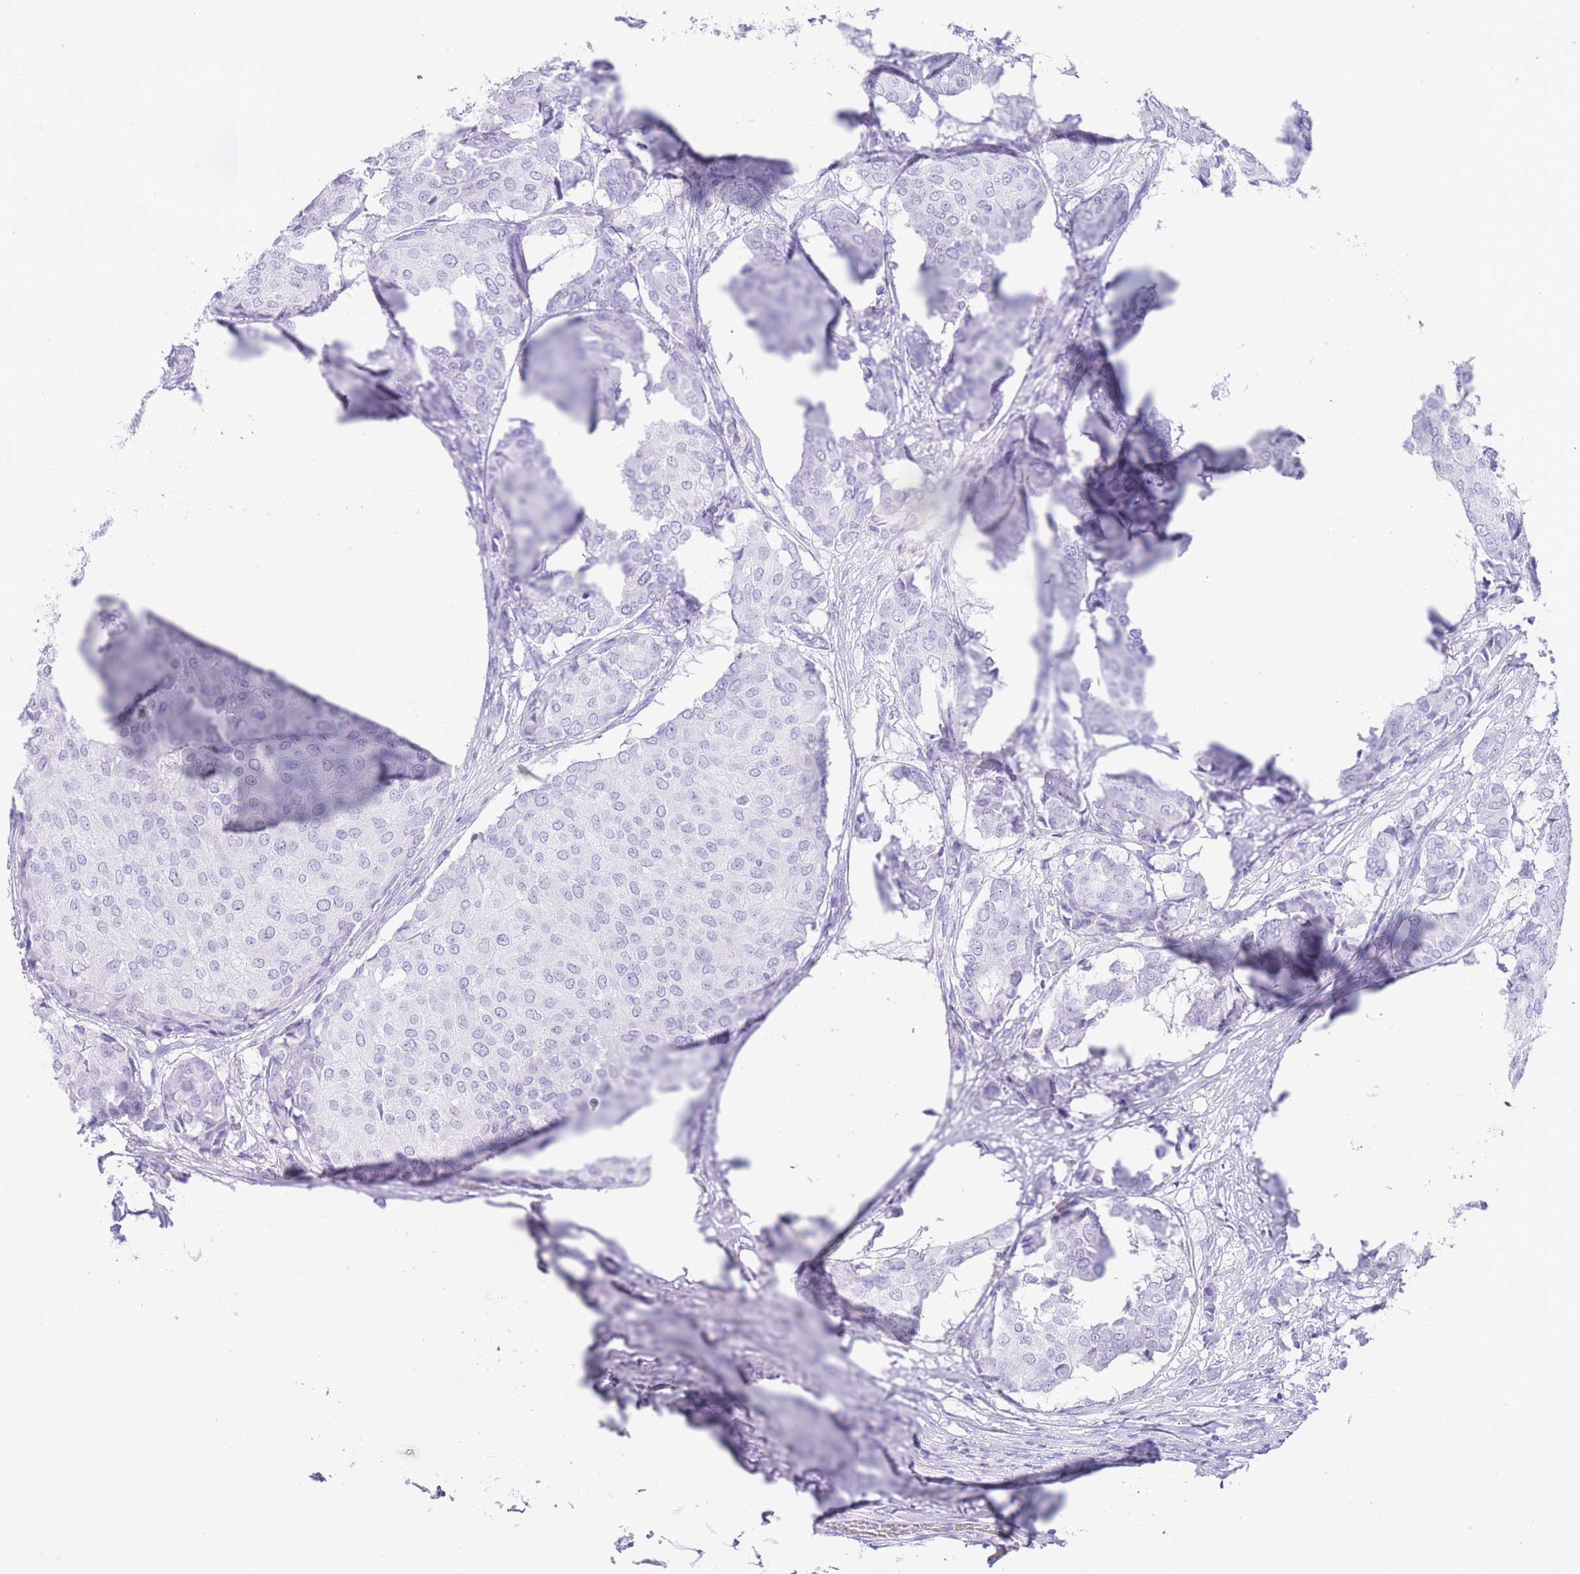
{"staining": {"intensity": "negative", "quantity": "none", "location": "none"}, "tissue": "breast cancer", "cell_type": "Tumor cells", "image_type": "cancer", "snomed": [{"axis": "morphology", "description": "Duct carcinoma"}, {"axis": "topography", "description": "Breast"}], "caption": "Breast cancer was stained to show a protein in brown. There is no significant positivity in tumor cells.", "gene": "ELOA2", "patient": {"sex": "female", "age": 75}}